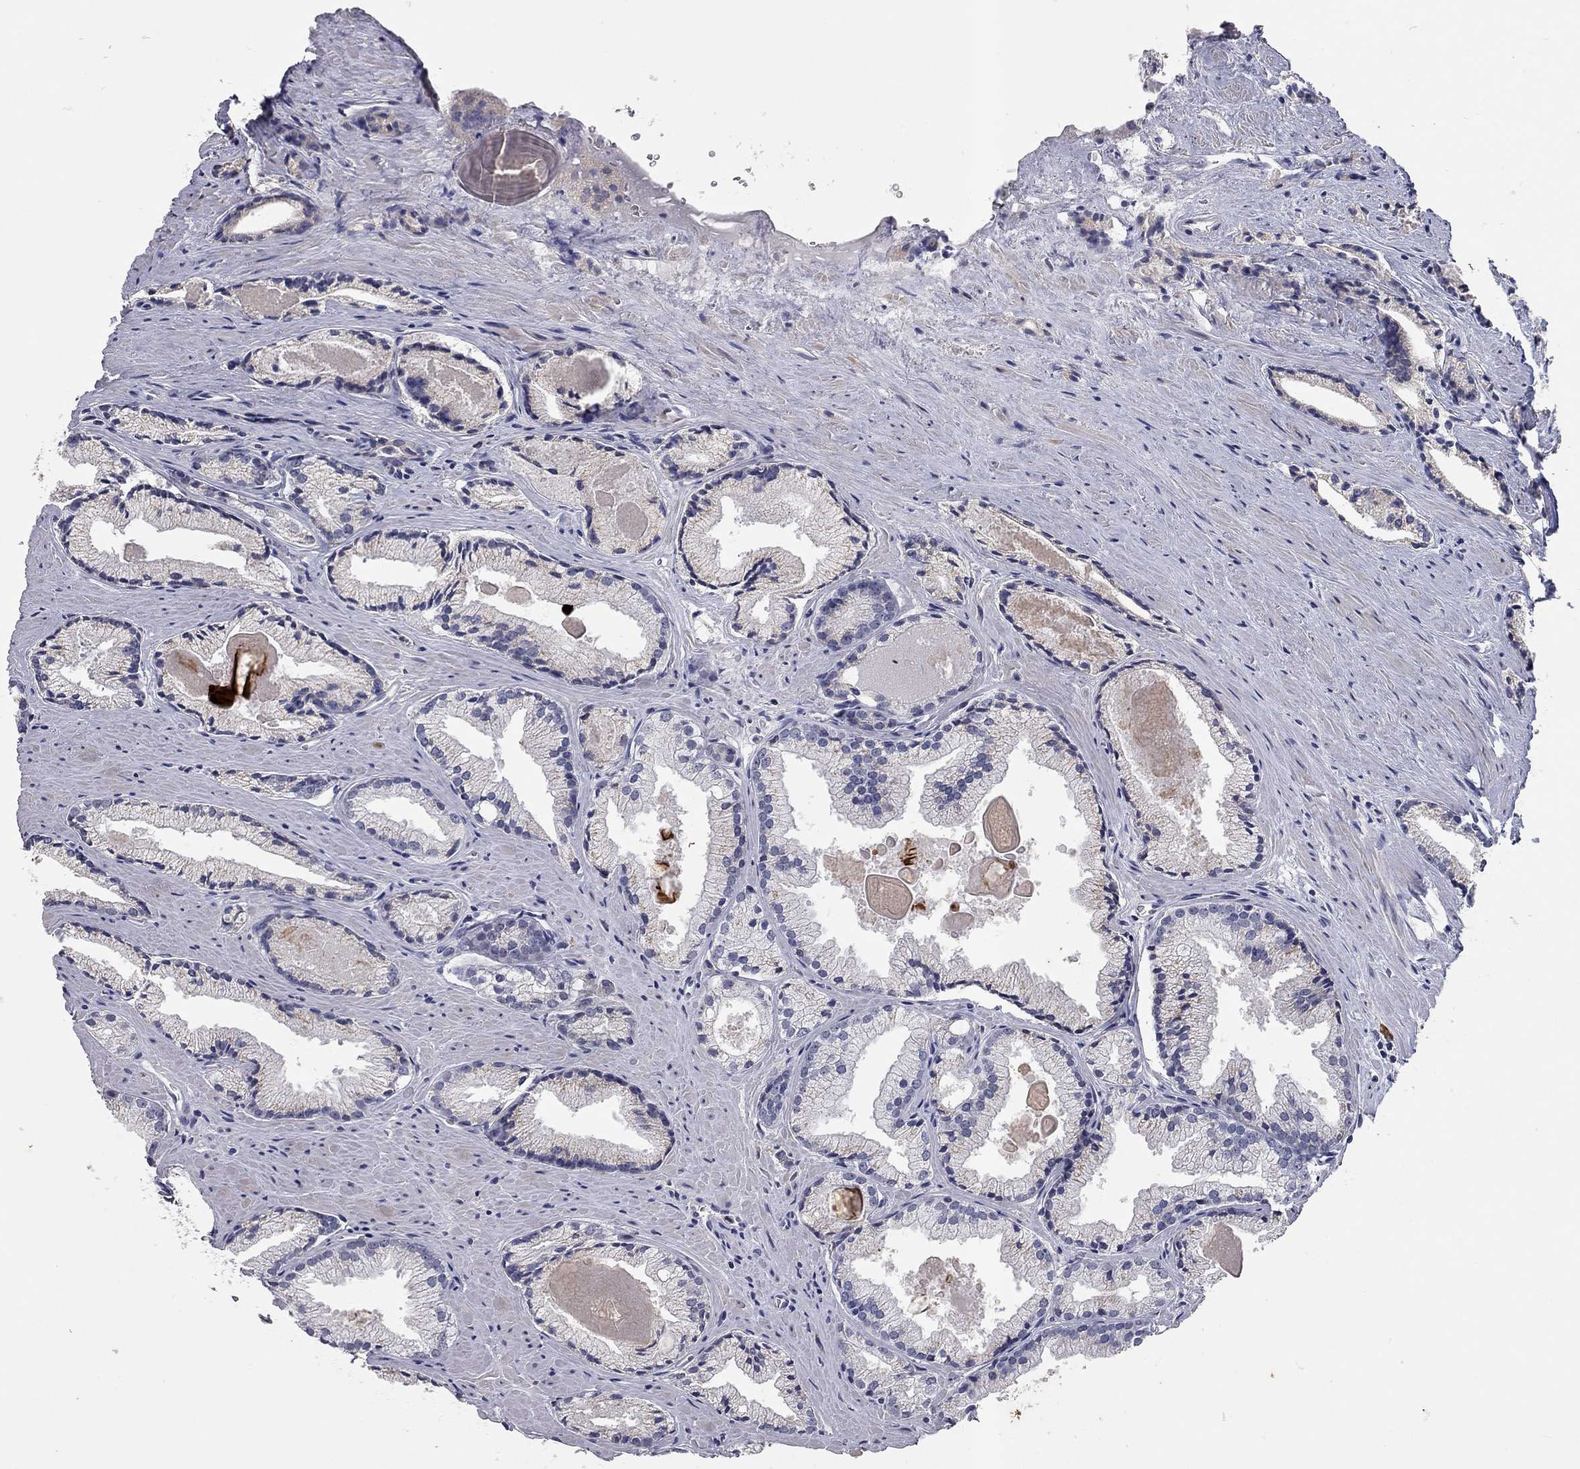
{"staining": {"intensity": "negative", "quantity": "none", "location": "none"}, "tissue": "prostate cancer", "cell_type": "Tumor cells", "image_type": "cancer", "snomed": [{"axis": "morphology", "description": "Adenocarcinoma, NOS"}, {"axis": "morphology", "description": "Adenocarcinoma, High grade"}, {"axis": "topography", "description": "Prostate"}], "caption": "Immunohistochemical staining of human adenocarcinoma (prostate) shows no significant positivity in tumor cells. (DAB (3,3'-diaminobenzidine) immunohistochemistry (IHC) visualized using brightfield microscopy, high magnification).", "gene": "XAGE2", "patient": {"sex": "male", "age": 70}}